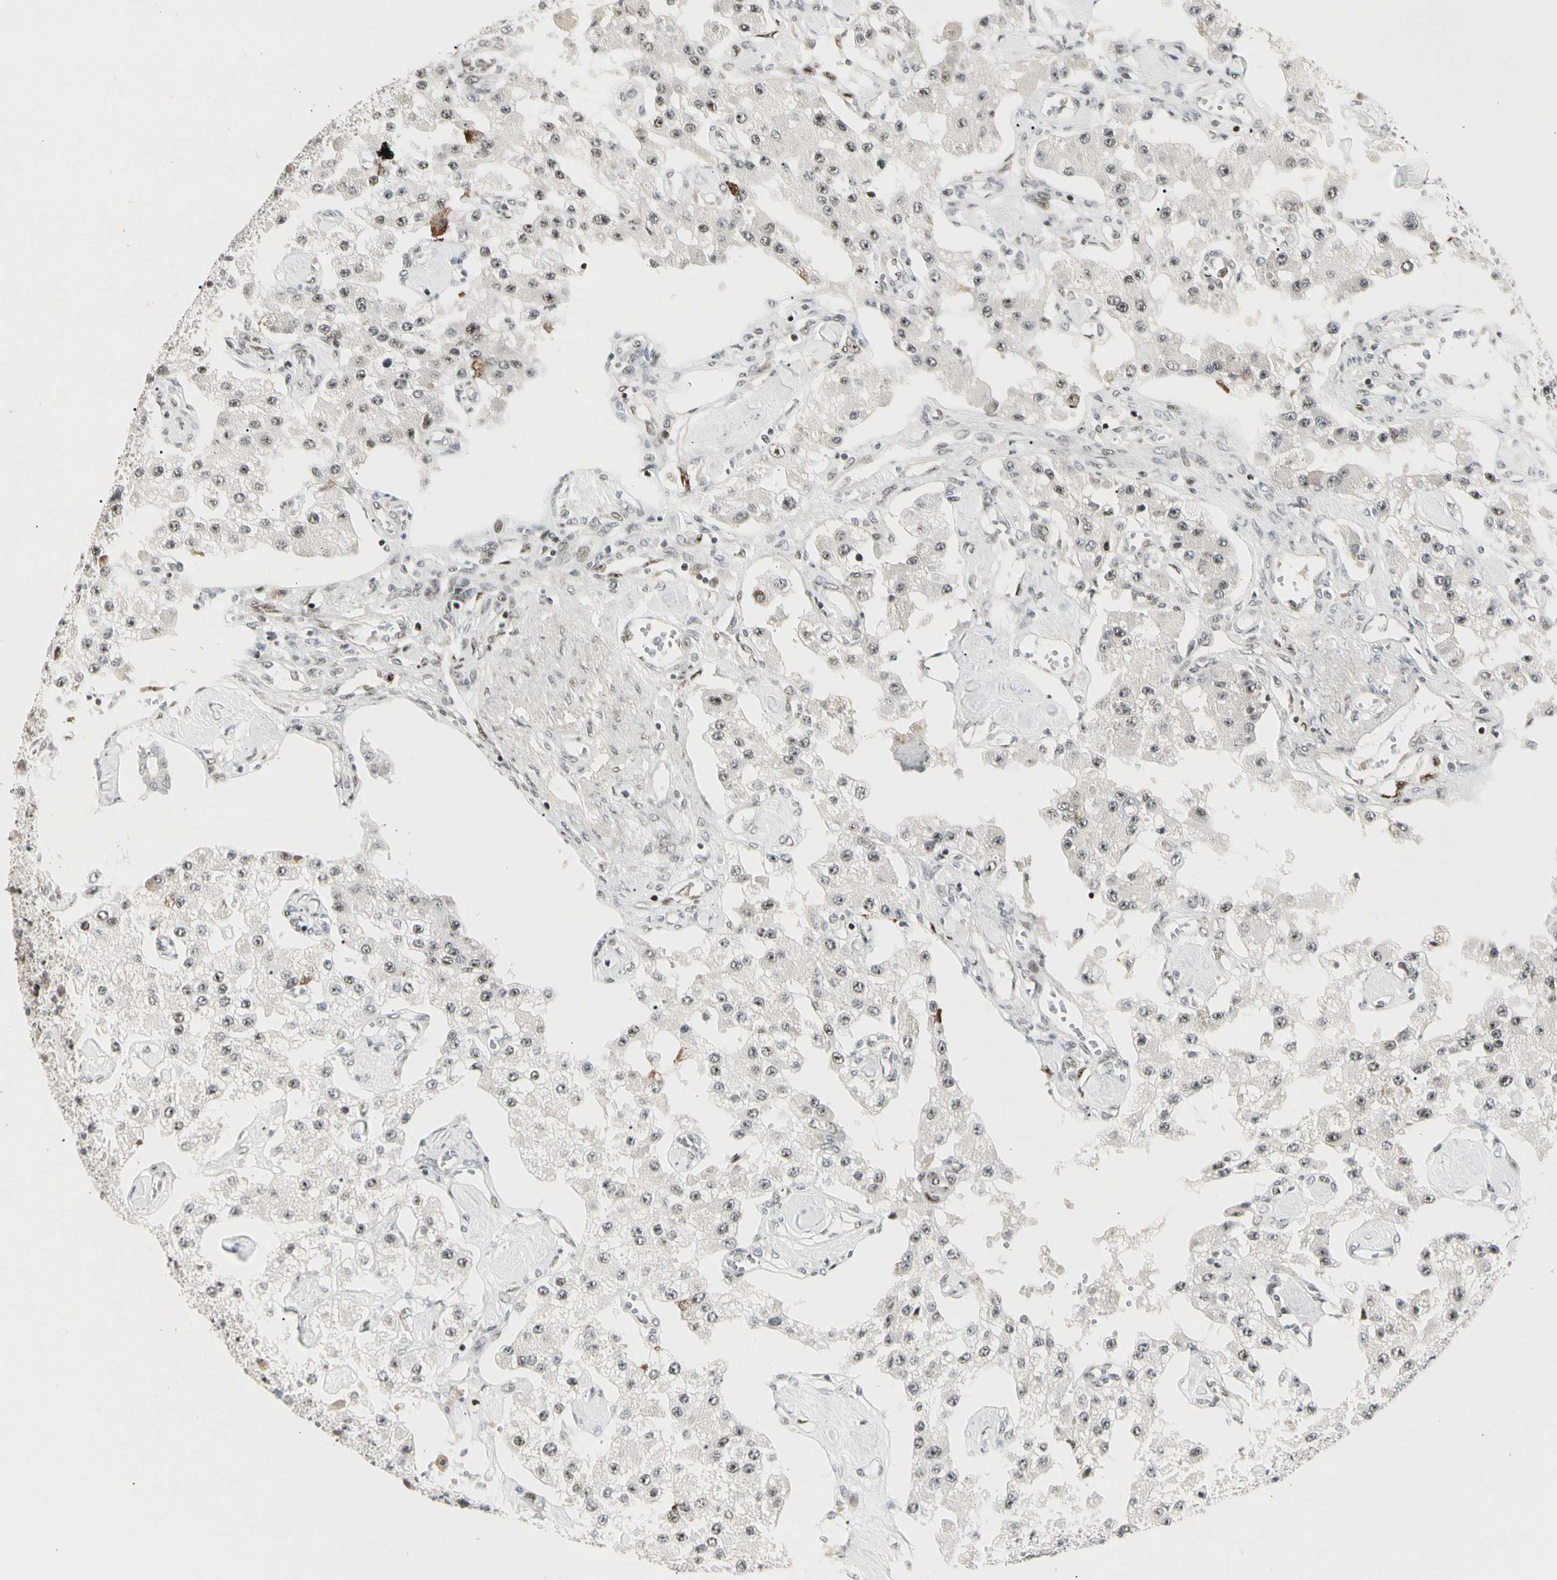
{"staining": {"intensity": "weak", "quantity": "25%-75%", "location": "nuclear"}, "tissue": "carcinoid", "cell_type": "Tumor cells", "image_type": "cancer", "snomed": [{"axis": "morphology", "description": "Carcinoid, malignant, NOS"}, {"axis": "topography", "description": "Pancreas"}], "caption": "Immunohistochemical staining of carcinoid (malignant) reveals weak nuclear protein positivity in approximately 25%-75% of tumor cells.", "gene": "FOXJ2", "patient": {"sex": "male", "age": 41}}